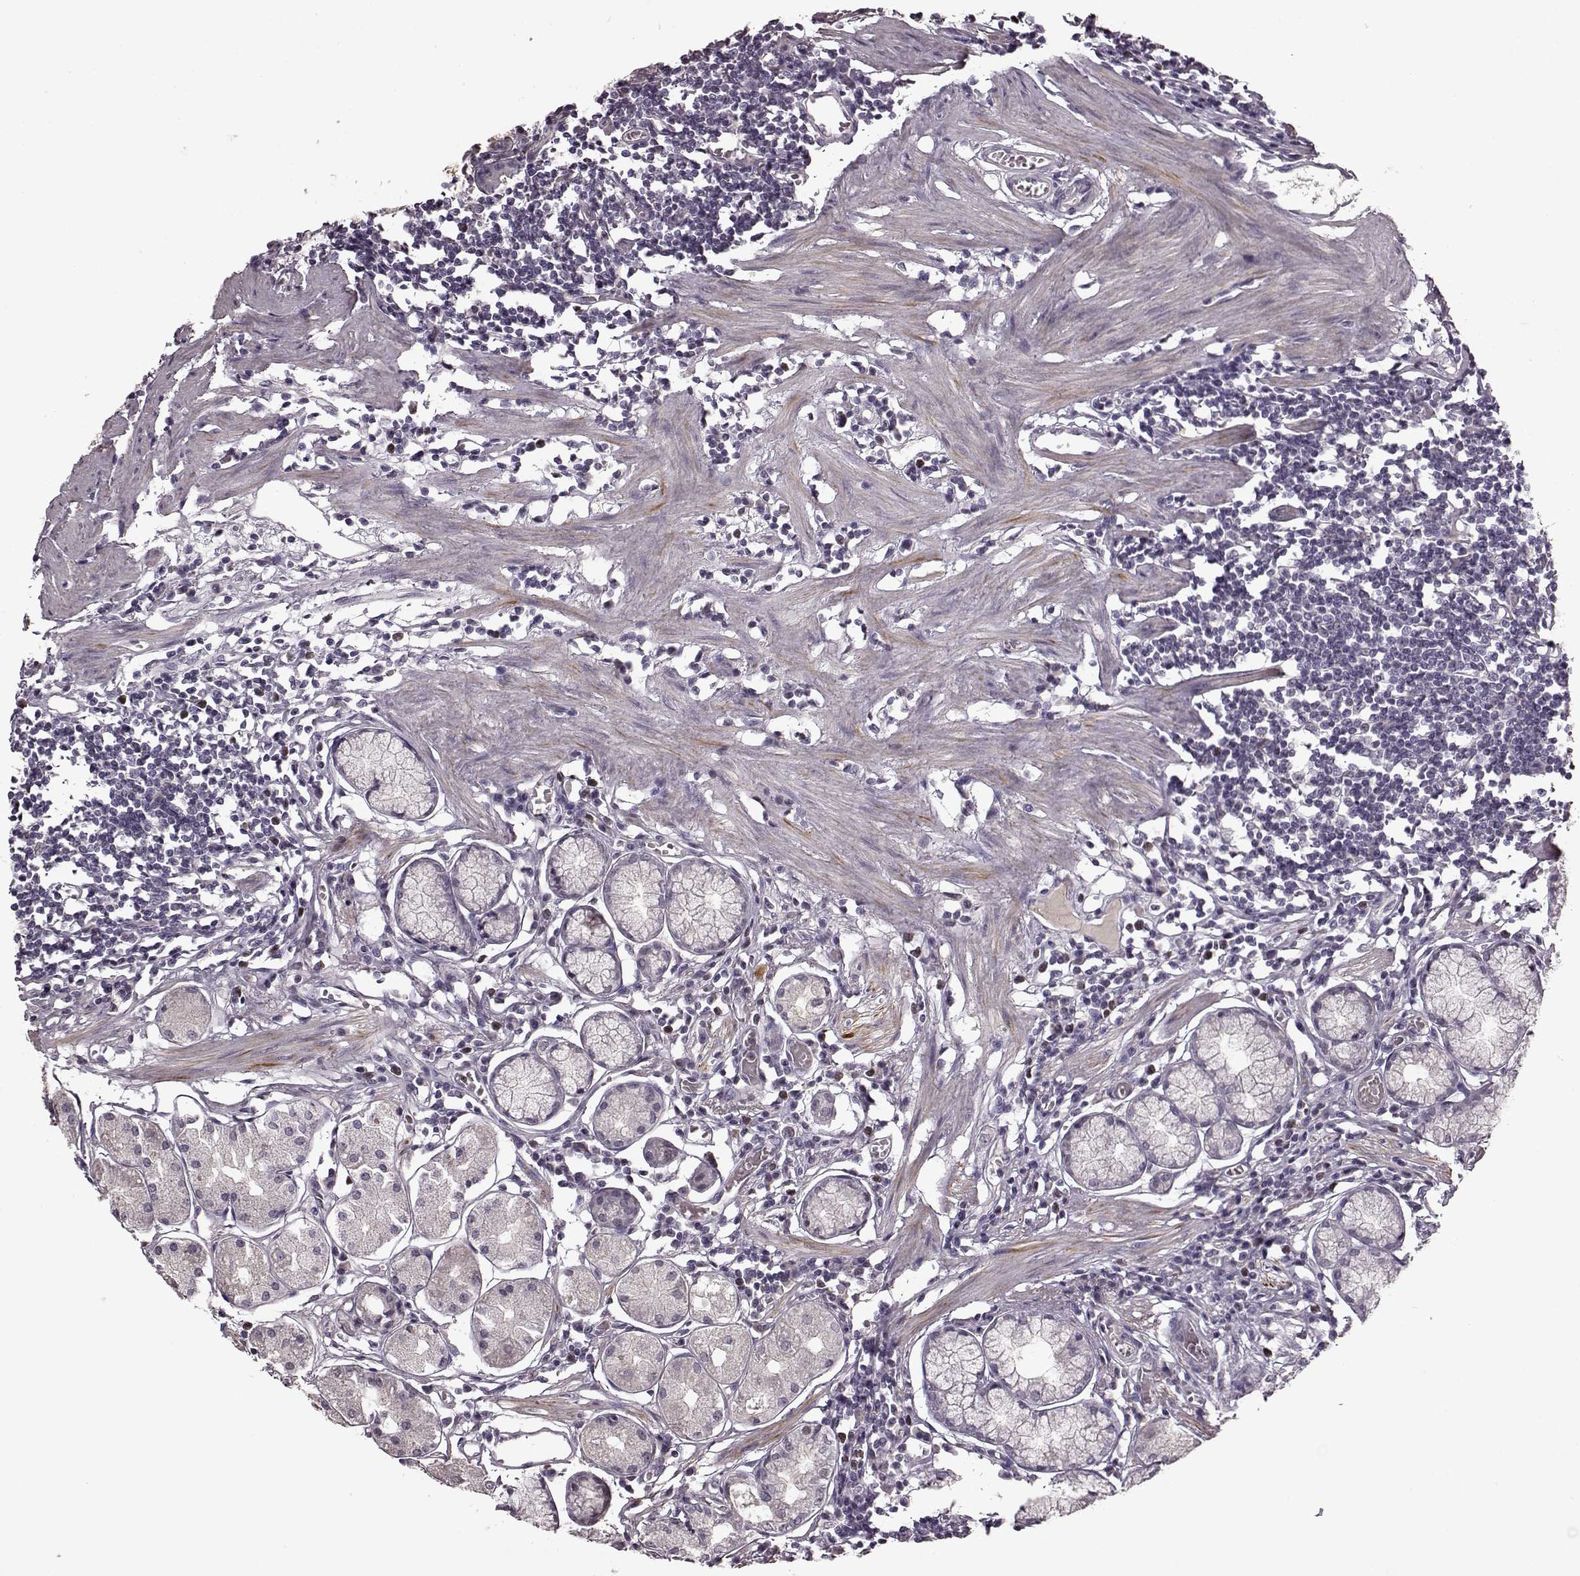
{"staining": {"intensity": "weak", "quantity": "<25%", "location": "cytoplasmic/membranous"}, "tissue": "stomach", "cell_type": "Glandular cells", "image_type": "normal", "snomed": [{"axis": "morphology", "description": "Normal tissue, NOS"}, {"axis": "topography", "description": "Stomach"}], "caption": "This is a photomicrograph of immunohistochemistry staining of benign stomach, which shows no positivity in glandular cells.", "gene": "CNGA3", "patient": {"sex": "male", "age": 55}}